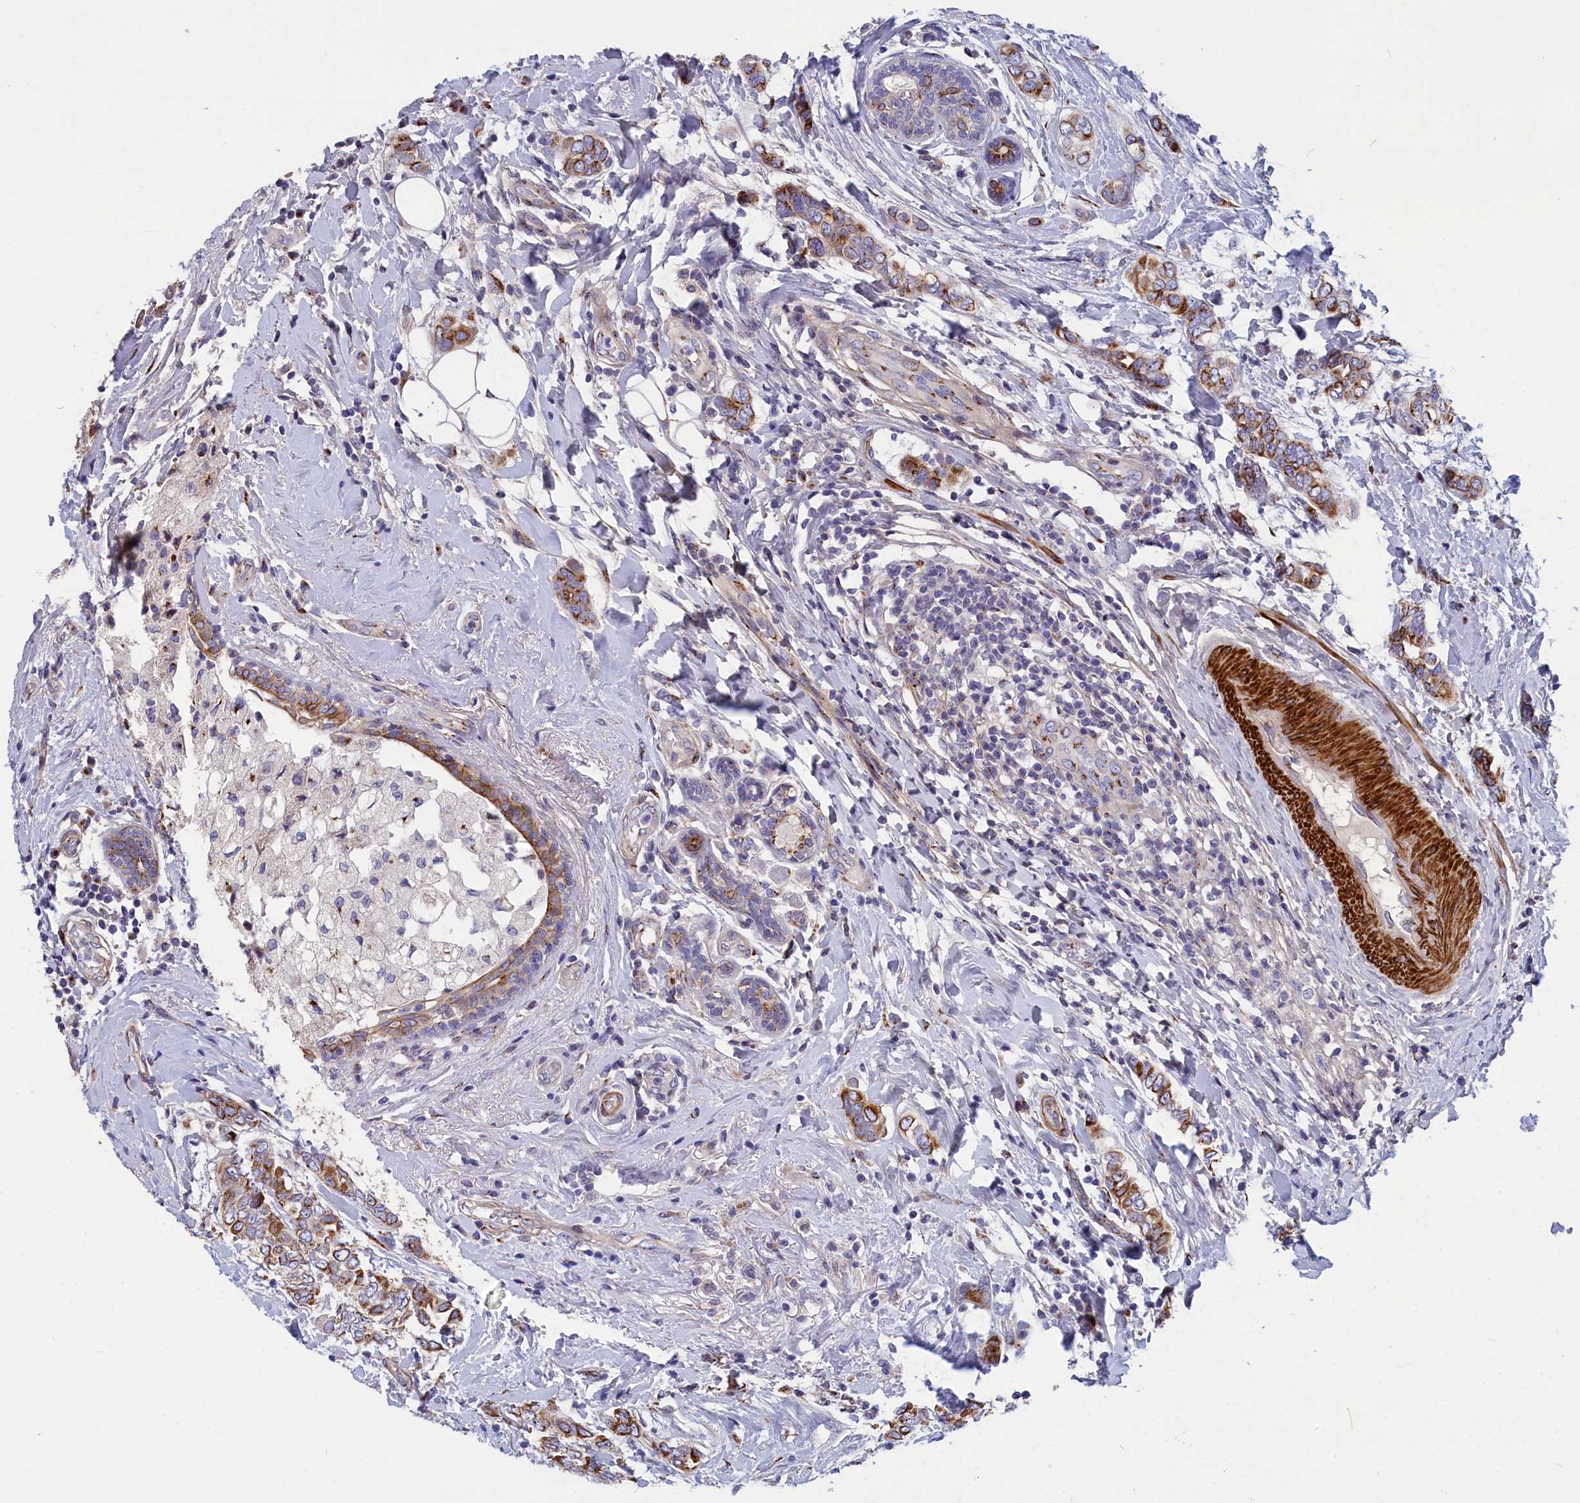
{"staining": {"intensity": "moderate", "quantity": ">75%", "location": "cytoplasmic/membranous"}, "tissue": "breast cancer", "cell_type": "Tumor cells", "image_type": "cancer", "snomed": [{"axis": "morphology", "description": "Lobular carcinoma"}, {"axis": "topography", "description": "Breast"}], "caption": "The micrograph exhibits staining of breast cancer, revealing moderate cytoplasmic/membranous protein staining (brown color) within tumor cells.", "gene": "TUBGCP4", "patient": {"sex": "female", "age": 51}}